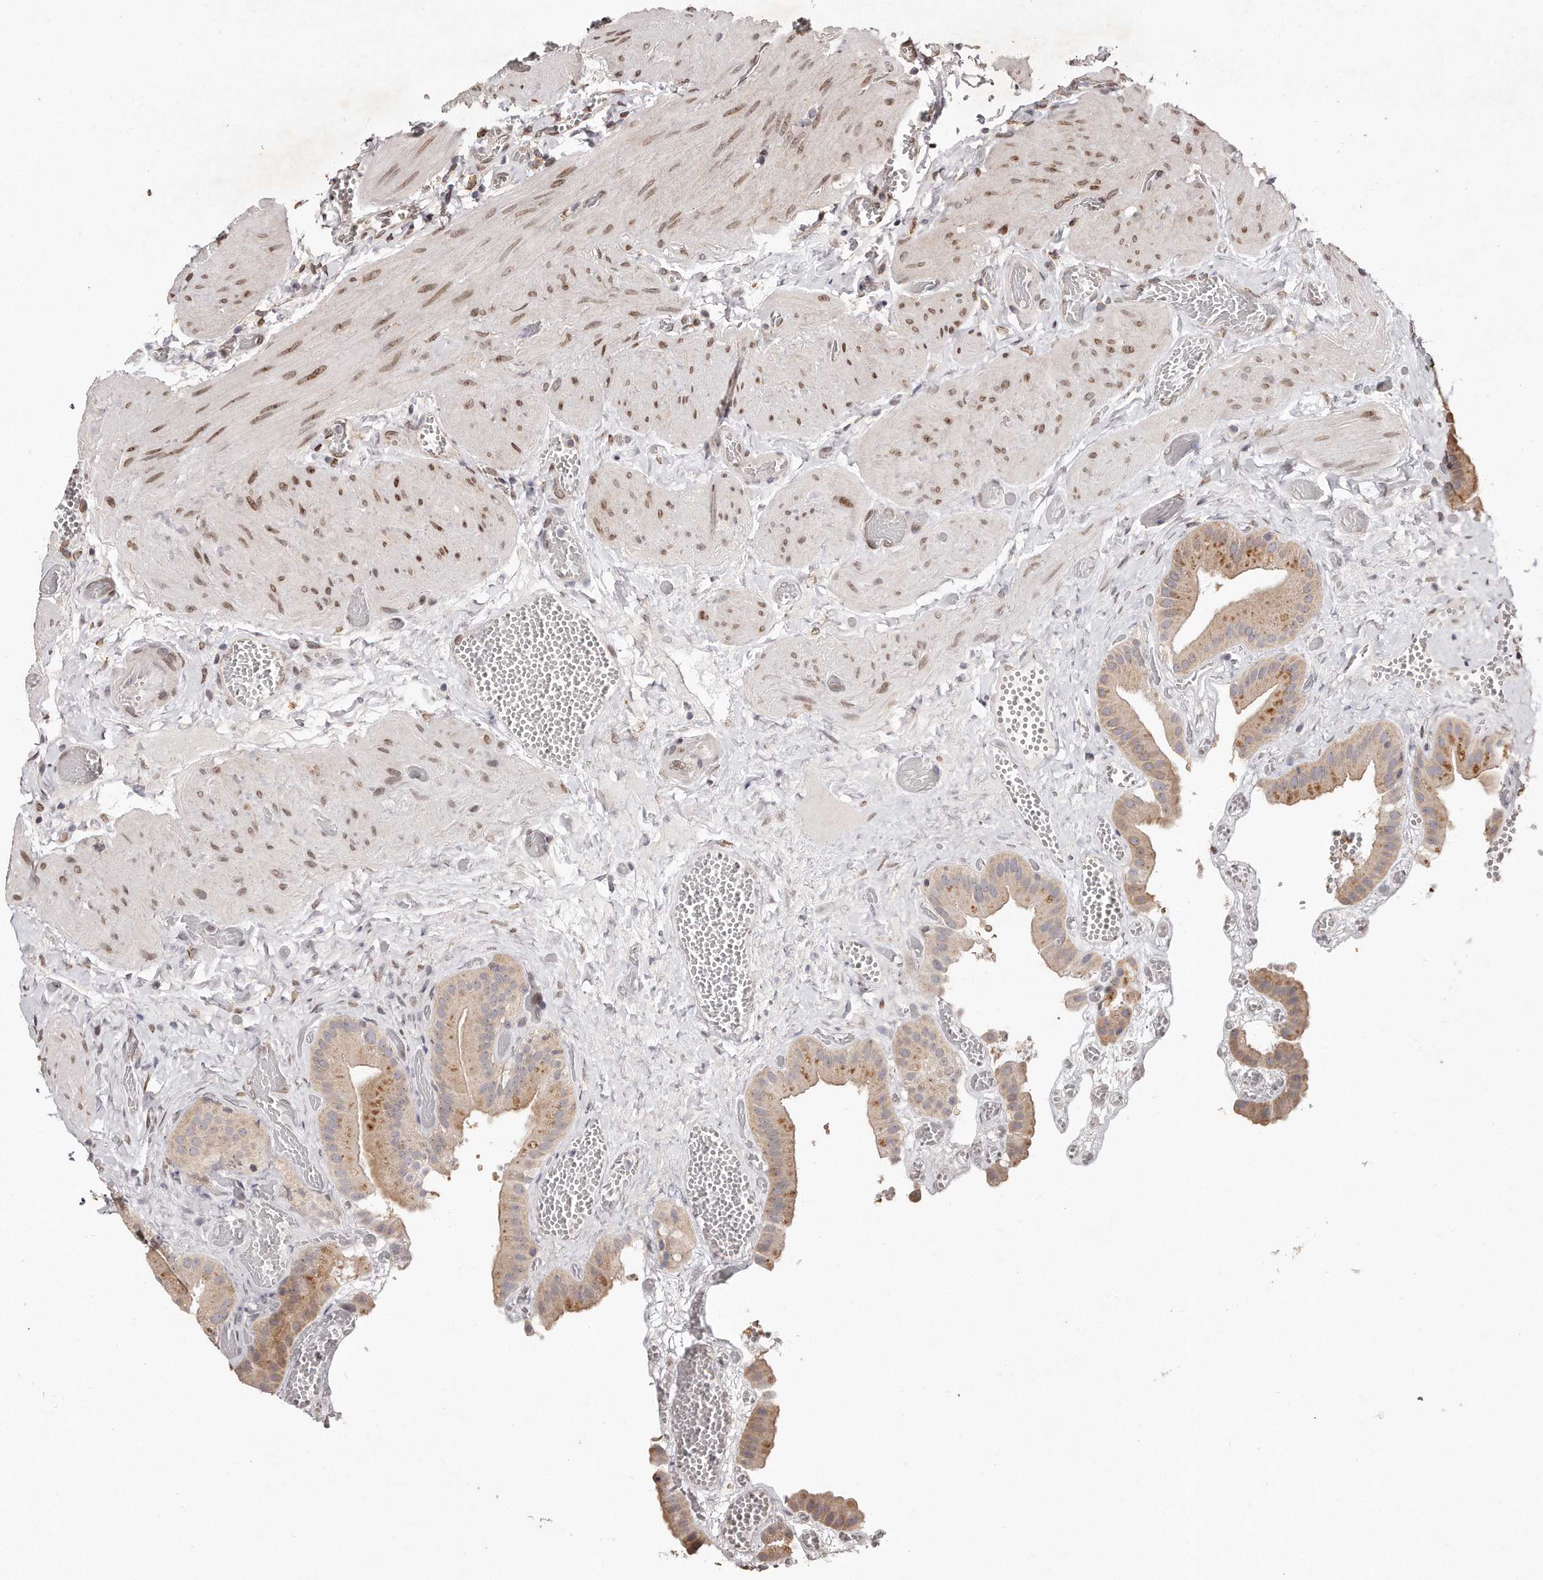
{"staining": {"intensity": "moderate", "quantity": "25%-75%", "location": "cytoplasmic/membranous"}, "tissue": "gallbladder", "cell_type": "Glandular cells", "image_type": "normal", "snomed": [{"axis": "morphology", "description": "Normal tissue, NOS"}, {"axis": "topography", "description": "Gallbladder"}], "caption": "An immunohistochemistry micrograph of normal tissue is shown. Protein staining in brown shows moderate cytoplasmic/membranous positivity in gallbladder within glandular cells. Ihc stains the protein of interest in brown and the nuclei are stained blue.", "gene": "HASPIN", "patient": {"sex": "female", "age": 64}}